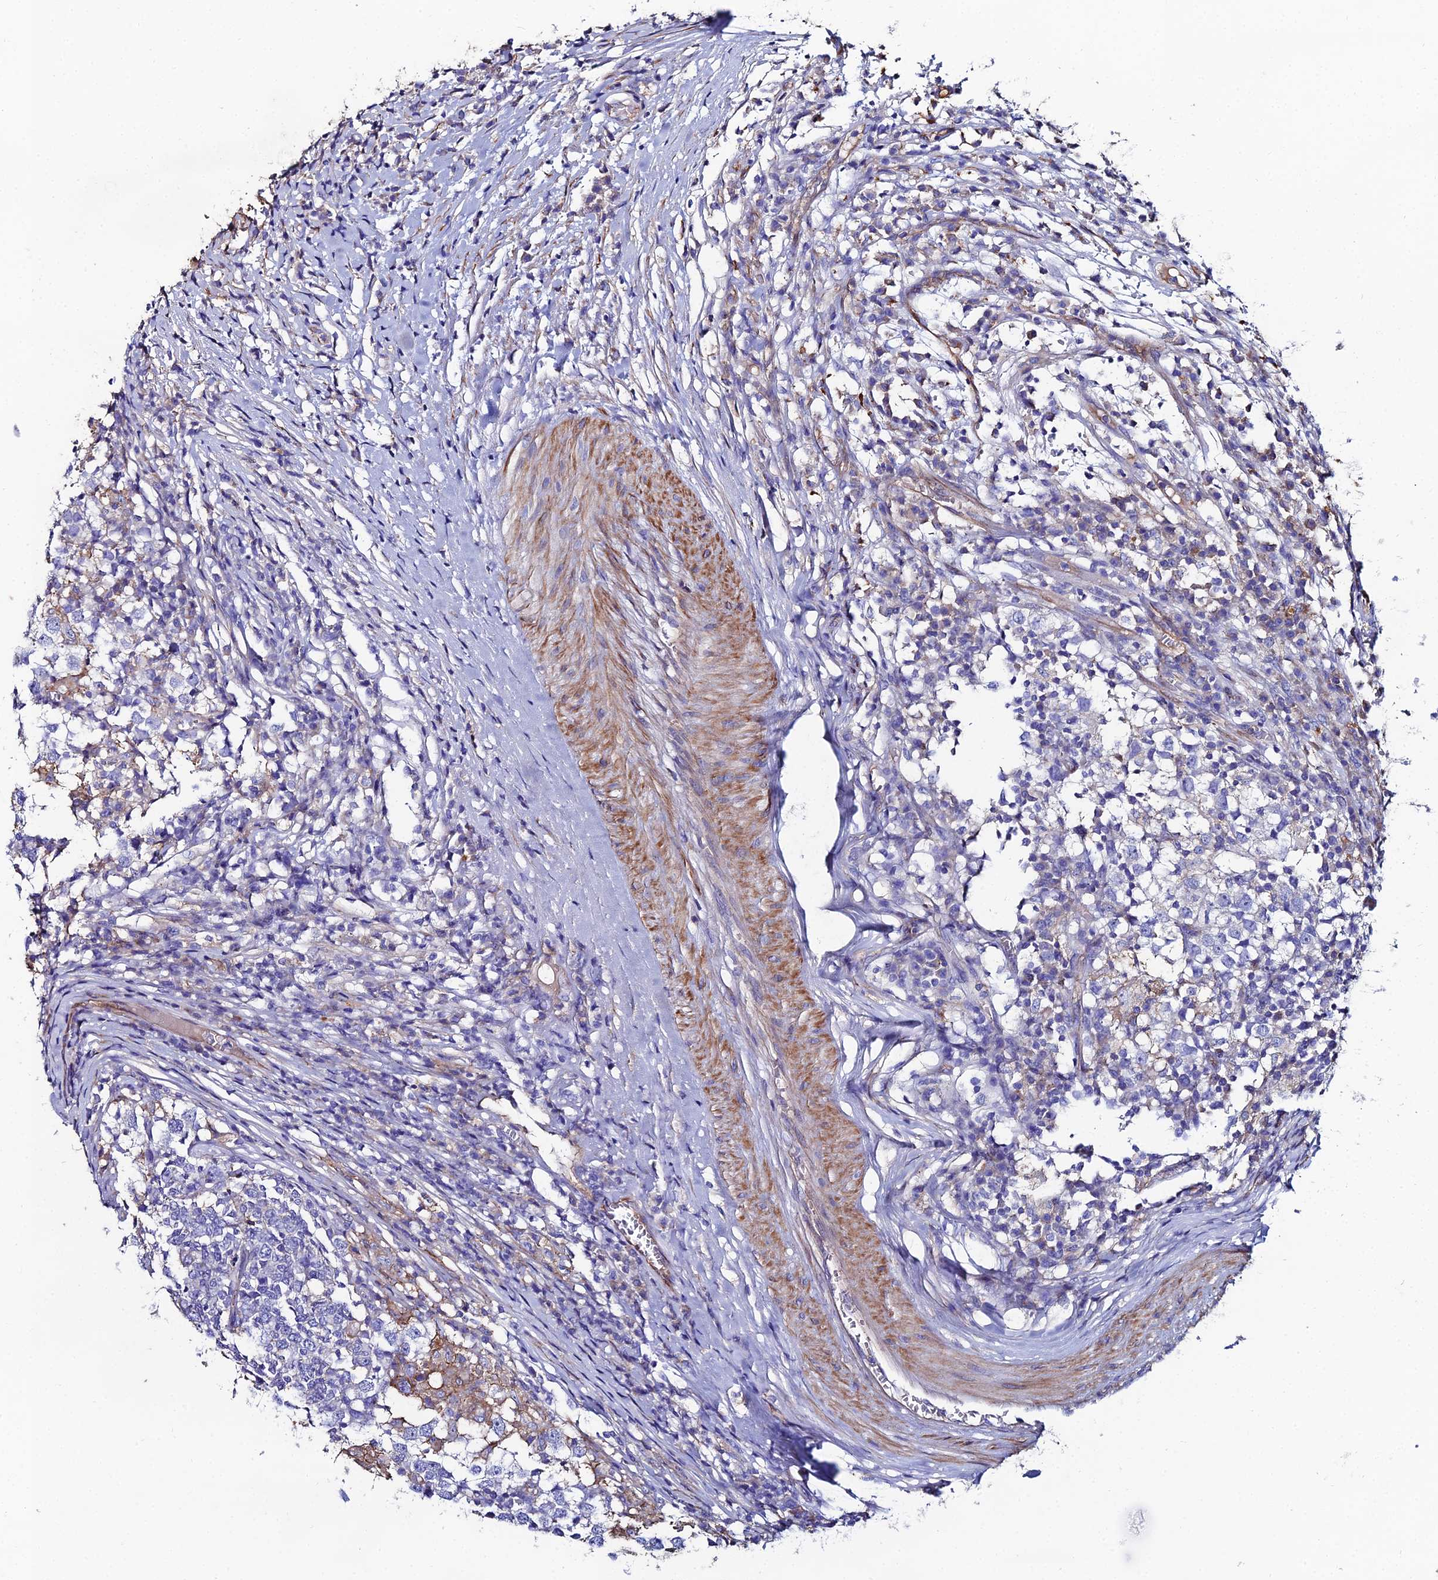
{"staining": {"intensity": "negative", "quantity": "none", "location": "none"}, "tissue": "testis cancer", "cell_type": "Tumor cells", "image_type": "cancer", "snomed": [{"axis": "morphology", "description": "Seminoma, NOS"}, {"axis": "topography", "description": "Testis"}], "caption": "IHC micrograph of neoplastic tissue: human testis seminoma stained with DAB displays no significant protein staining in tumor cells.", "gene": "C6", "patient": {"sex": "male", "age": 65}}